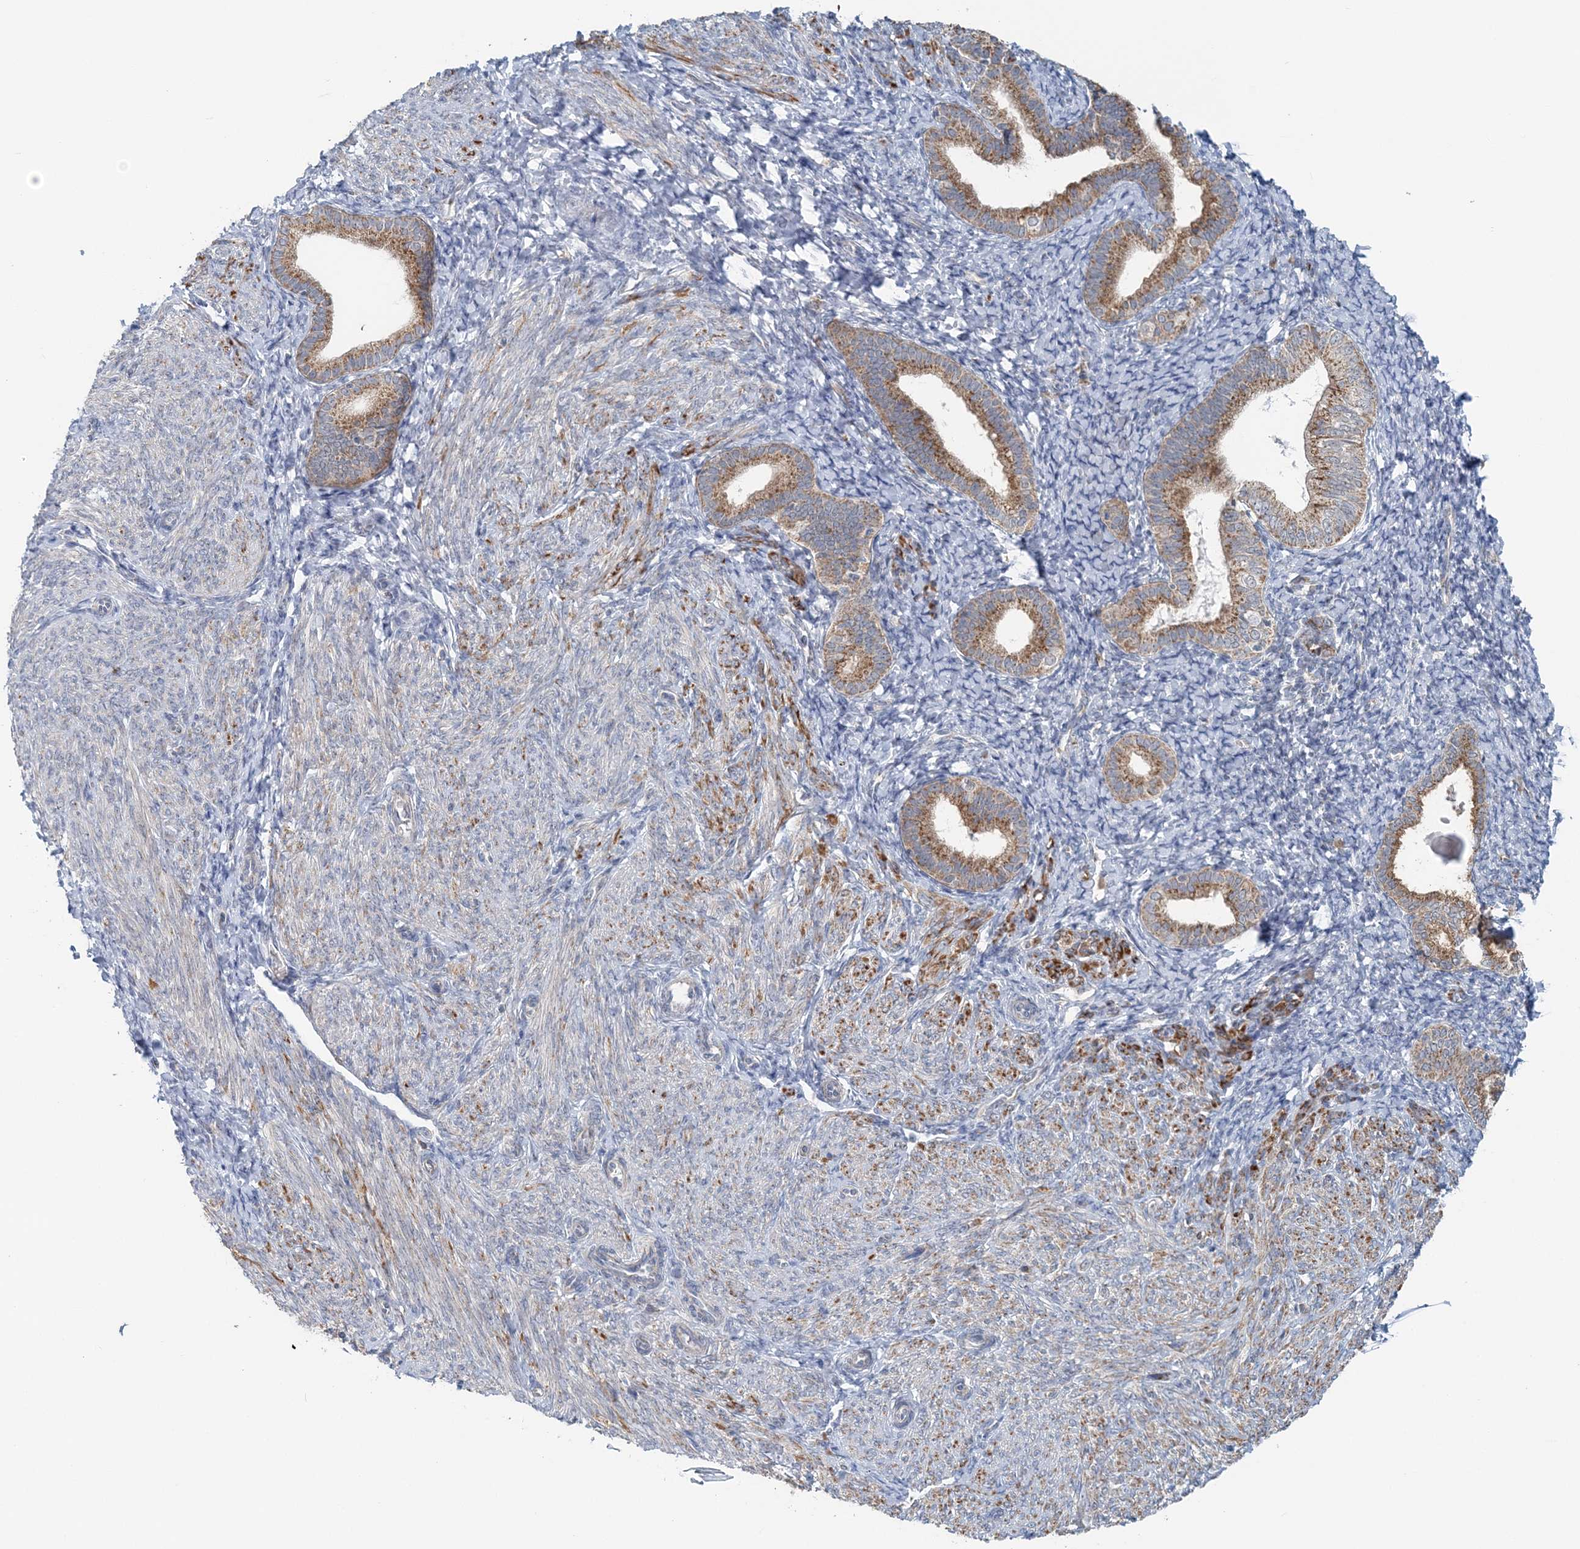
{"staining": {"intensity": "negative", "quantity": "none", "location": "none"}, "tissue": "endometrium", "cell_type": "Cells in endometrial stroma", "image_type": "normal", "snomed": [{"axis": "morphology", "description": "Normal tissue, NOS"}, {"axis": "topography", "description": "Endometrium"}], "caption": "A histopathology image of human endometrium is negative for staining in cells in endometrial stroma. Nuclei are stained in blue.", "gene": "RNF150", "patient": {"sex": "female", "age": 72}}